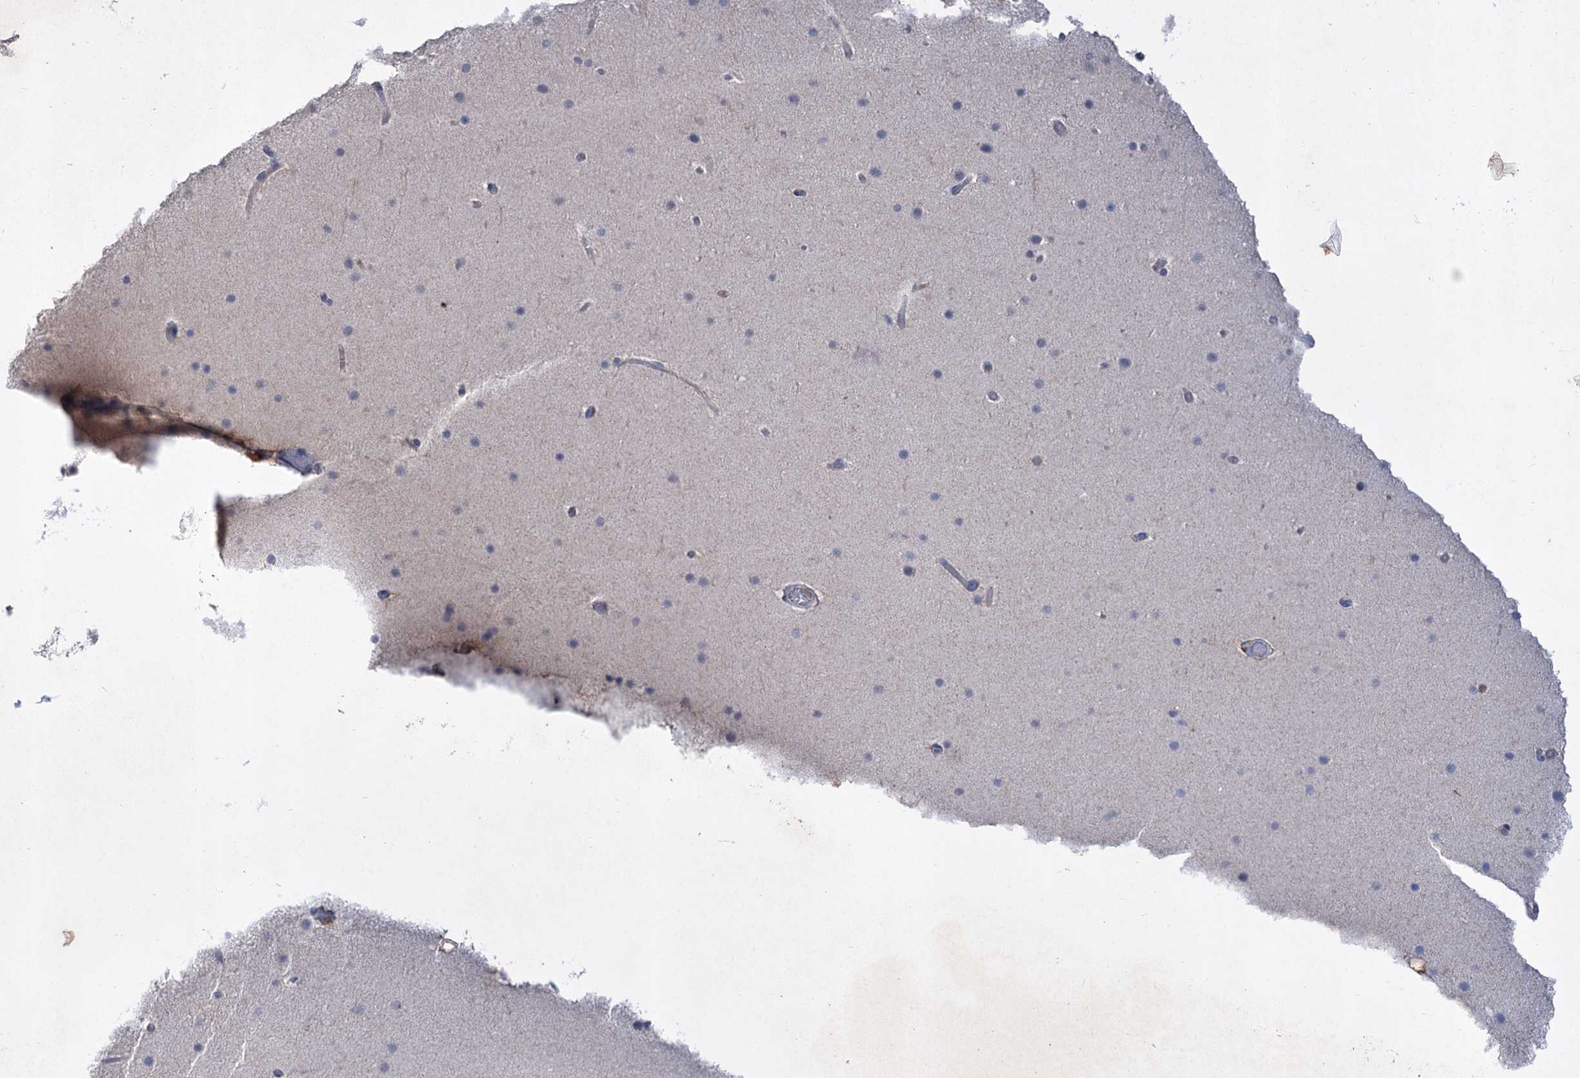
{"staining": {"intensity": "negative", "quantity": "none", "location": "none"}, "tissue": "cerebellum", "cell_type": "Cells in granular layer", "image_type": "normal", "snomed": [{"axis": "morphology", "description": "Normal tissue, NOS"}, {"axis": "topography", "description": "Cerebellum"}], "caption": "The micrograph demonstrates no staining of cells in granular layer in normal cerebellum.", "gene": "ATP4A", "patient": {"sex": "male", "age": 57}}